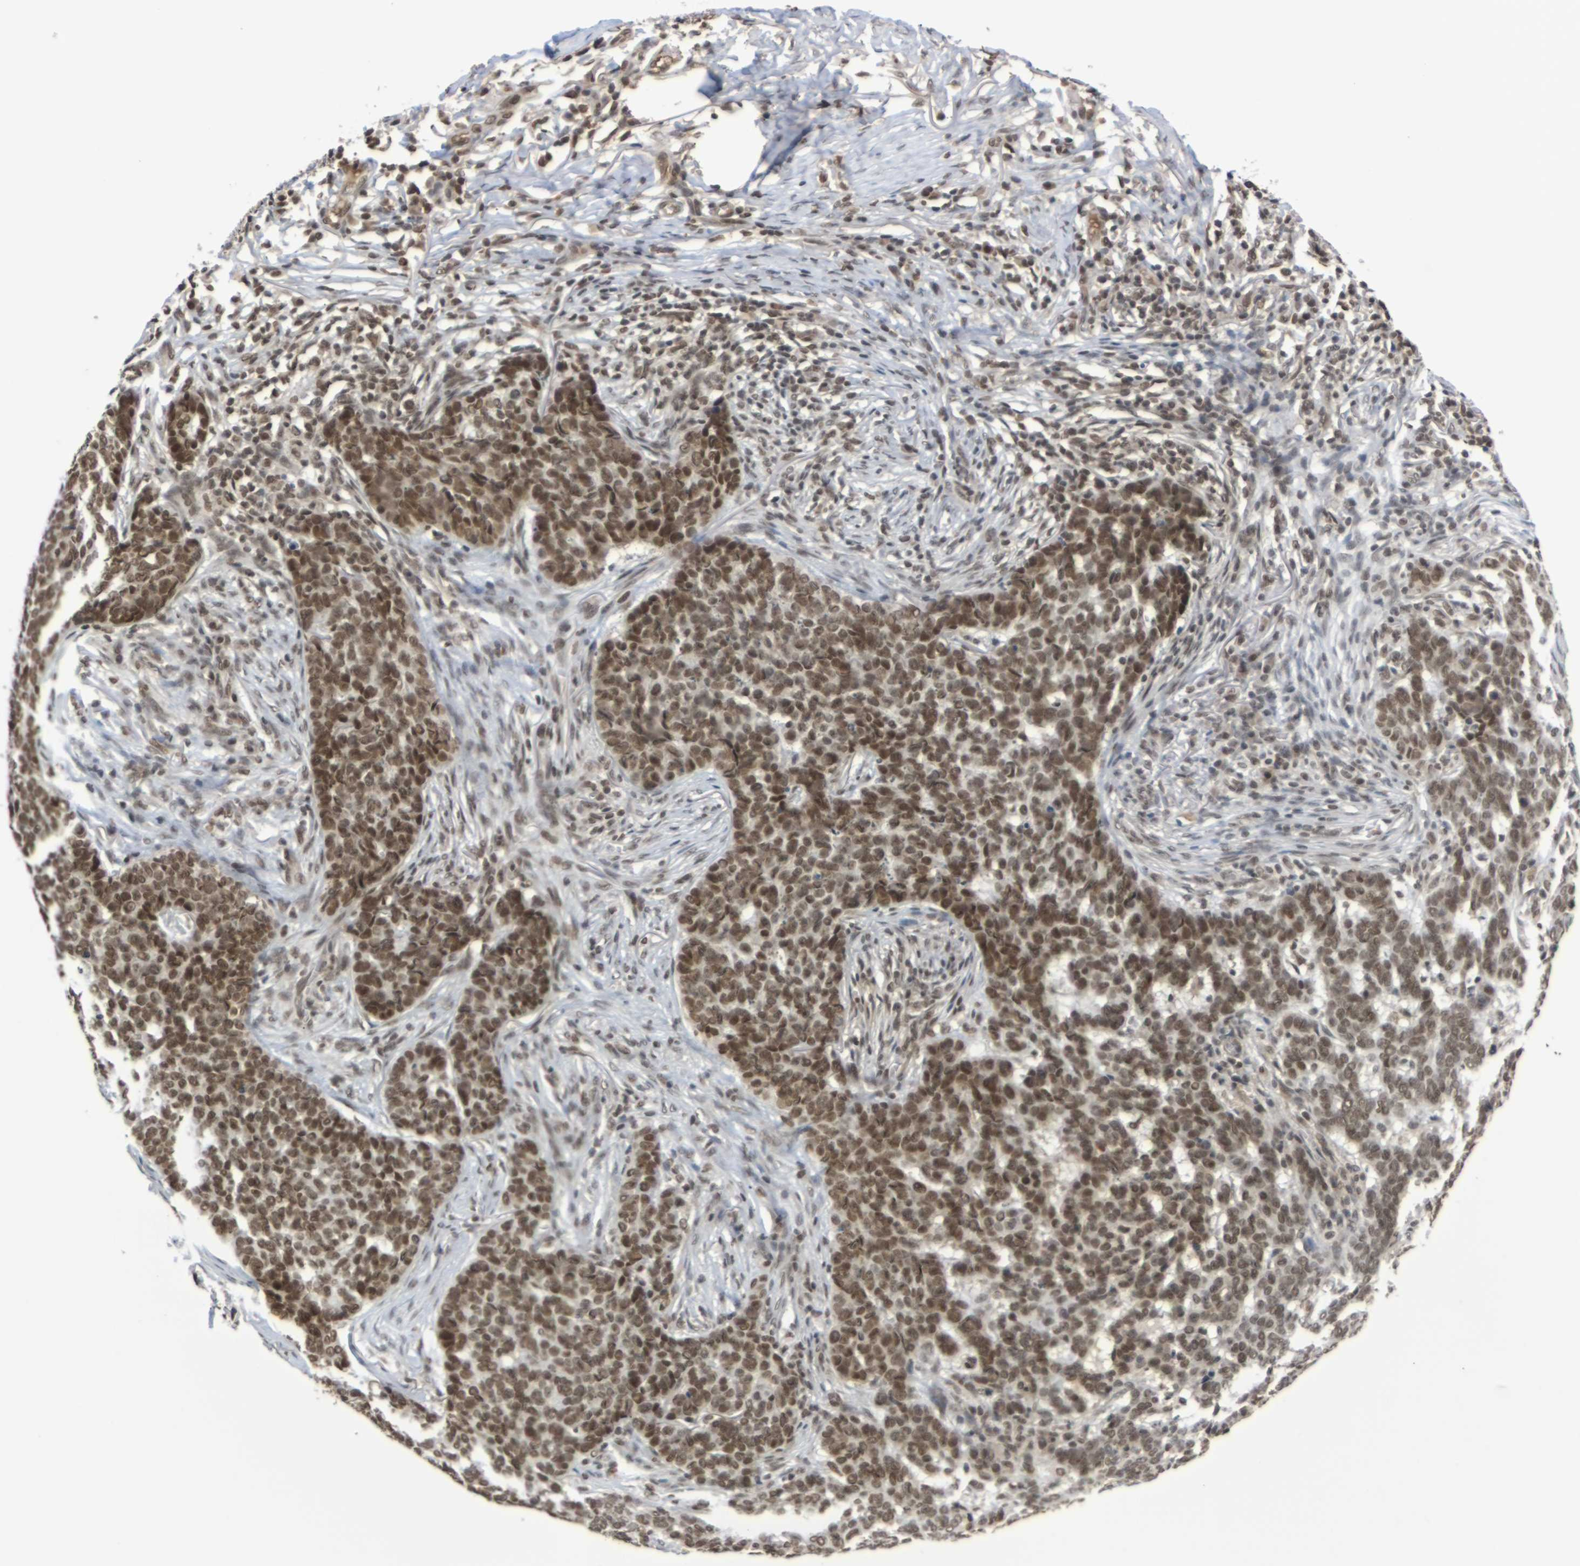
{"staining": {"intensity": "strong", "quantity": ">75%", "location": "nuclear"}, "tissue": "skin cancer", "cell_type": "Tumor cells", "image_type": "cancer", "snomed": [{"axis": "morphology", "description": "Basal cell carcinoma"}, {"axis": "topography", "description": "Skin"}], "caption": "Immunohistochemistry photomicrograph of neoplastic tissue: human skin cancer stained using IHC reveals high levels of strong protein expression localized specifically in the nuclear of tumor cells, appearing as a nuclear brown color.", "gene": "NELFA", "patient": {"sex": "male", "age": 85}}